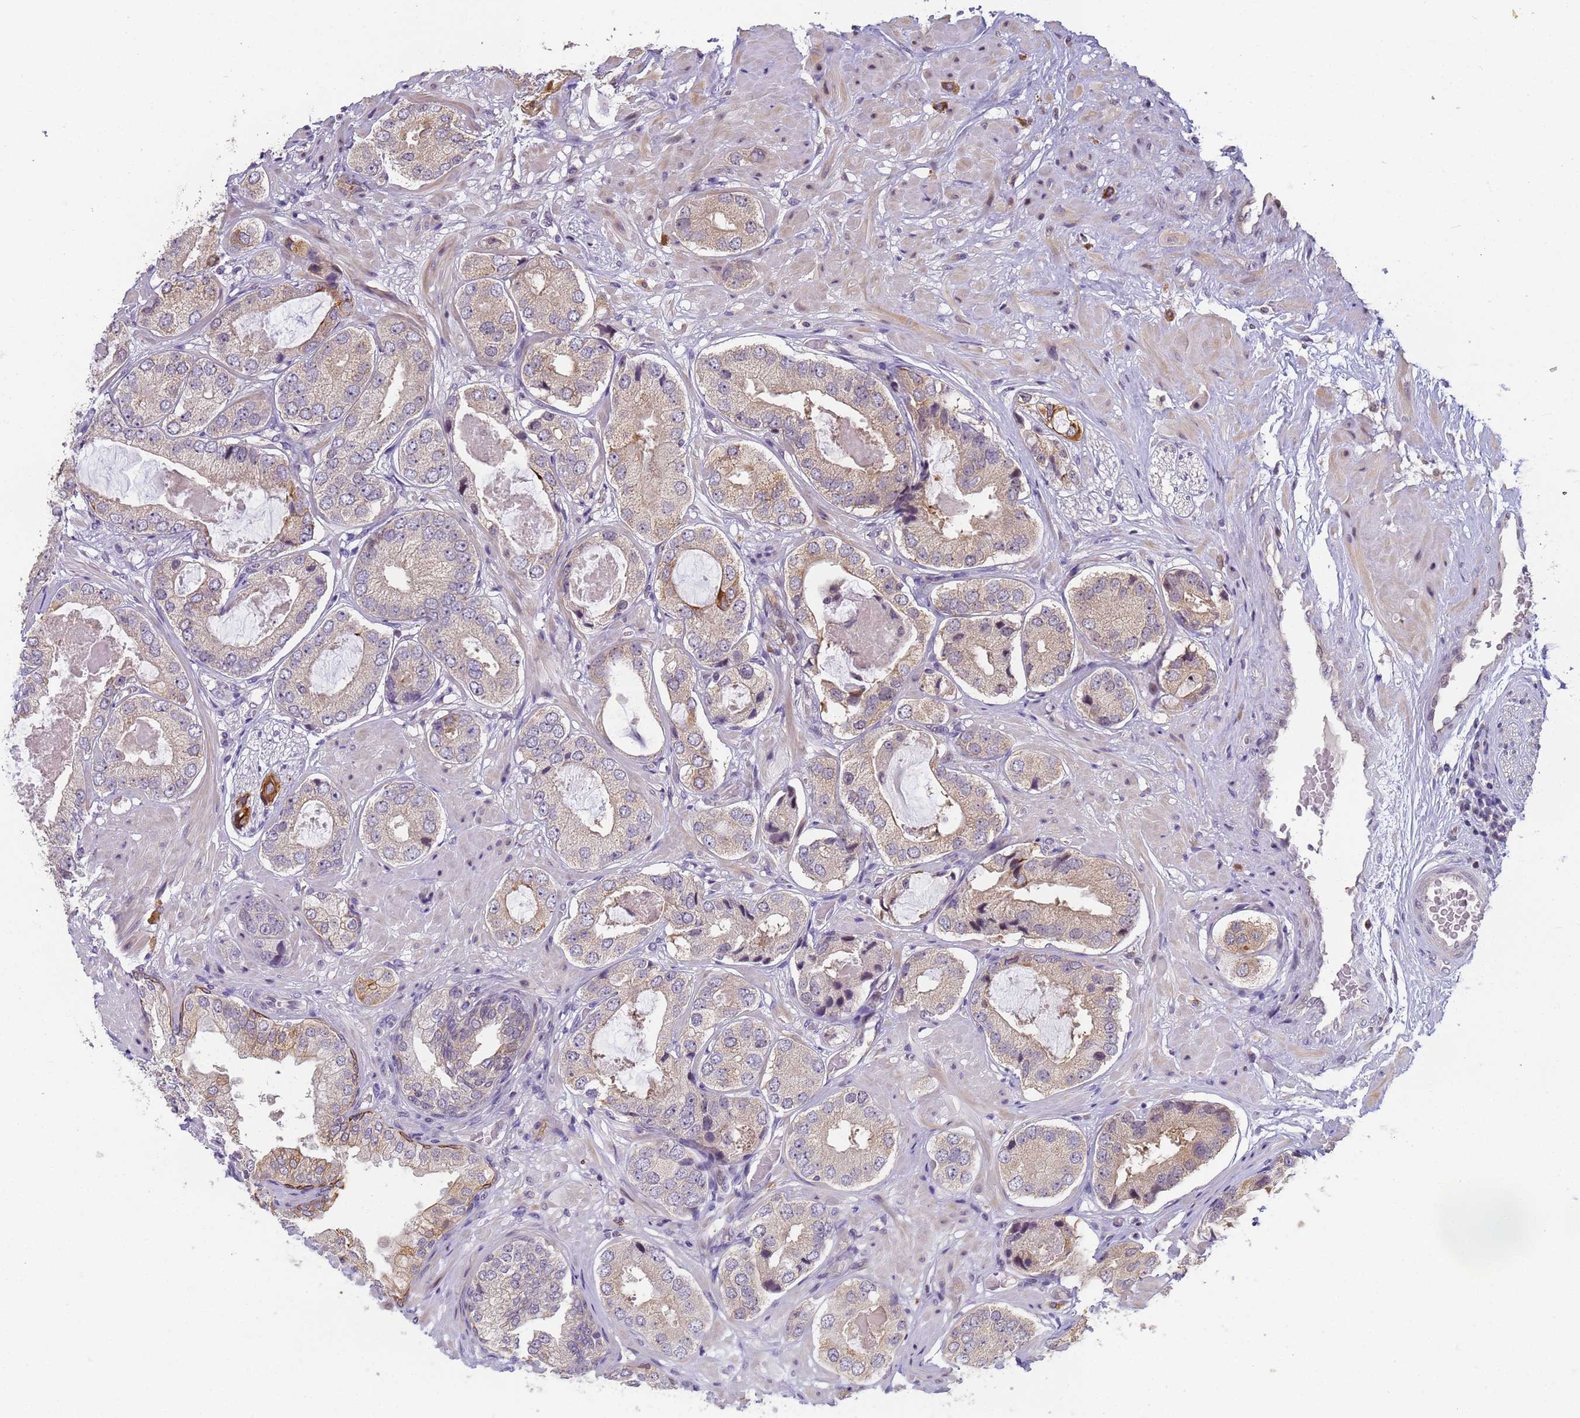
{"staining": {"intensity": "weak", "quantity": "25%-75%", "location": "cytoplasmic/membranous"}, "tissue": "prostate cancer", "cell_type": "Tumor cells", "image_type": "cancer", "snomed": [{"axis": "morphology", "description": "Adenocarcinoma, High grade"}, {"axis": "topography", "description": "Prostate"}], "caption": "Protein staining reveals weak cytoplasmic/membranous expression in about 25%-75% of tumor cells in prostate high-grade adenocarcinoma.", "gene": "VWA3A", "patient": {"sex": "male", "age": 59}}